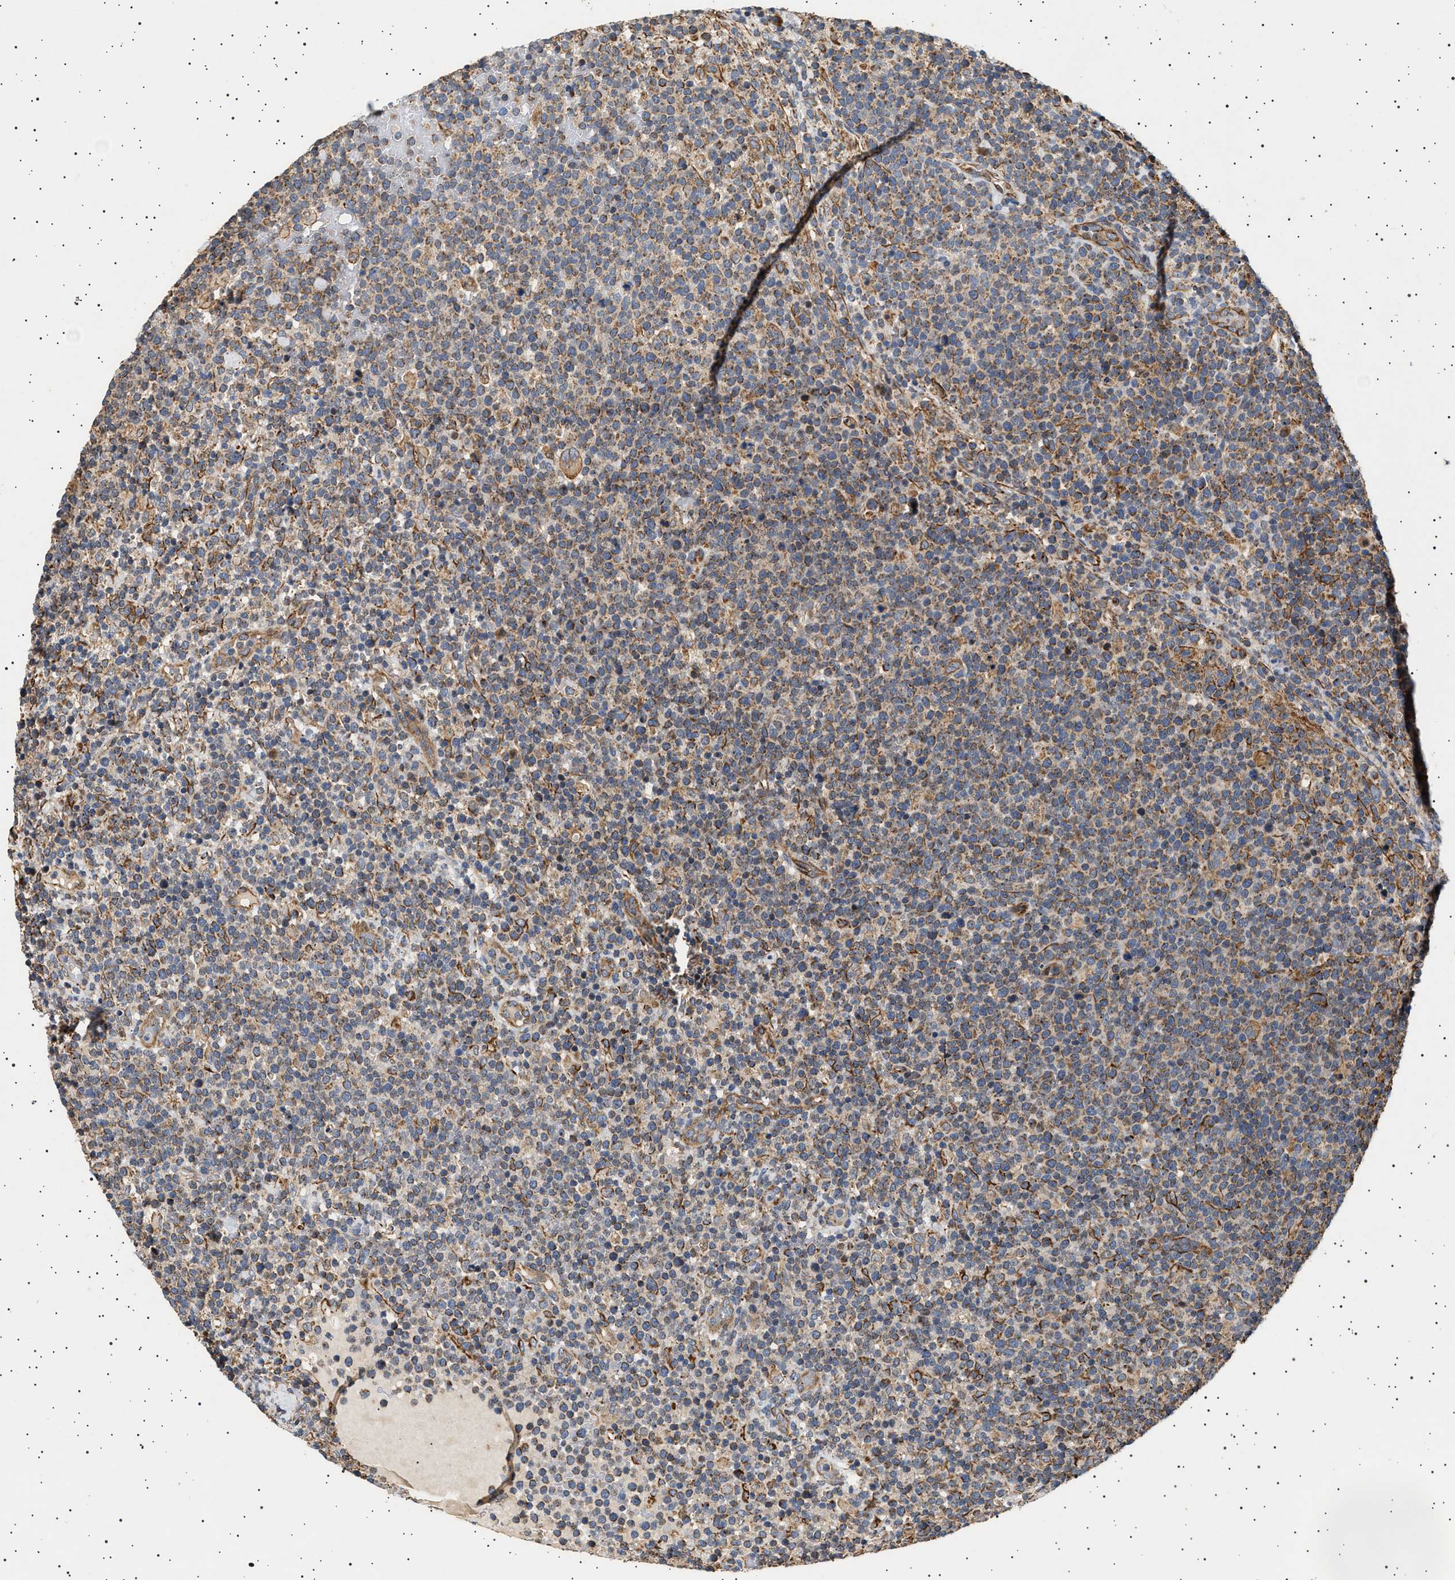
{"staining": {"intensity": "weak", "quantity": ">75%", "location": "cytoplasmic/membranous"}, "tissue": "lymphoma", "cell_type": "Tumor cells", "image_type": "cancer", "snomed": [{"axis": "morphology", "description": "Malignant lymphoma, non-Hodgkin's type, High grade"}, {"axis": "topography", "description": "Lymph node"}], "caption": "This micrograph exhibits lymphoma stained with immunohistochemistry to label a protein in brown. The cytoplasmic/membranous of tumor cells show weak positivity for the protein. Nuclei are counter-stained blue.", "gene": "TRUB2", "patient": {"sex": "male", "age": 61}}